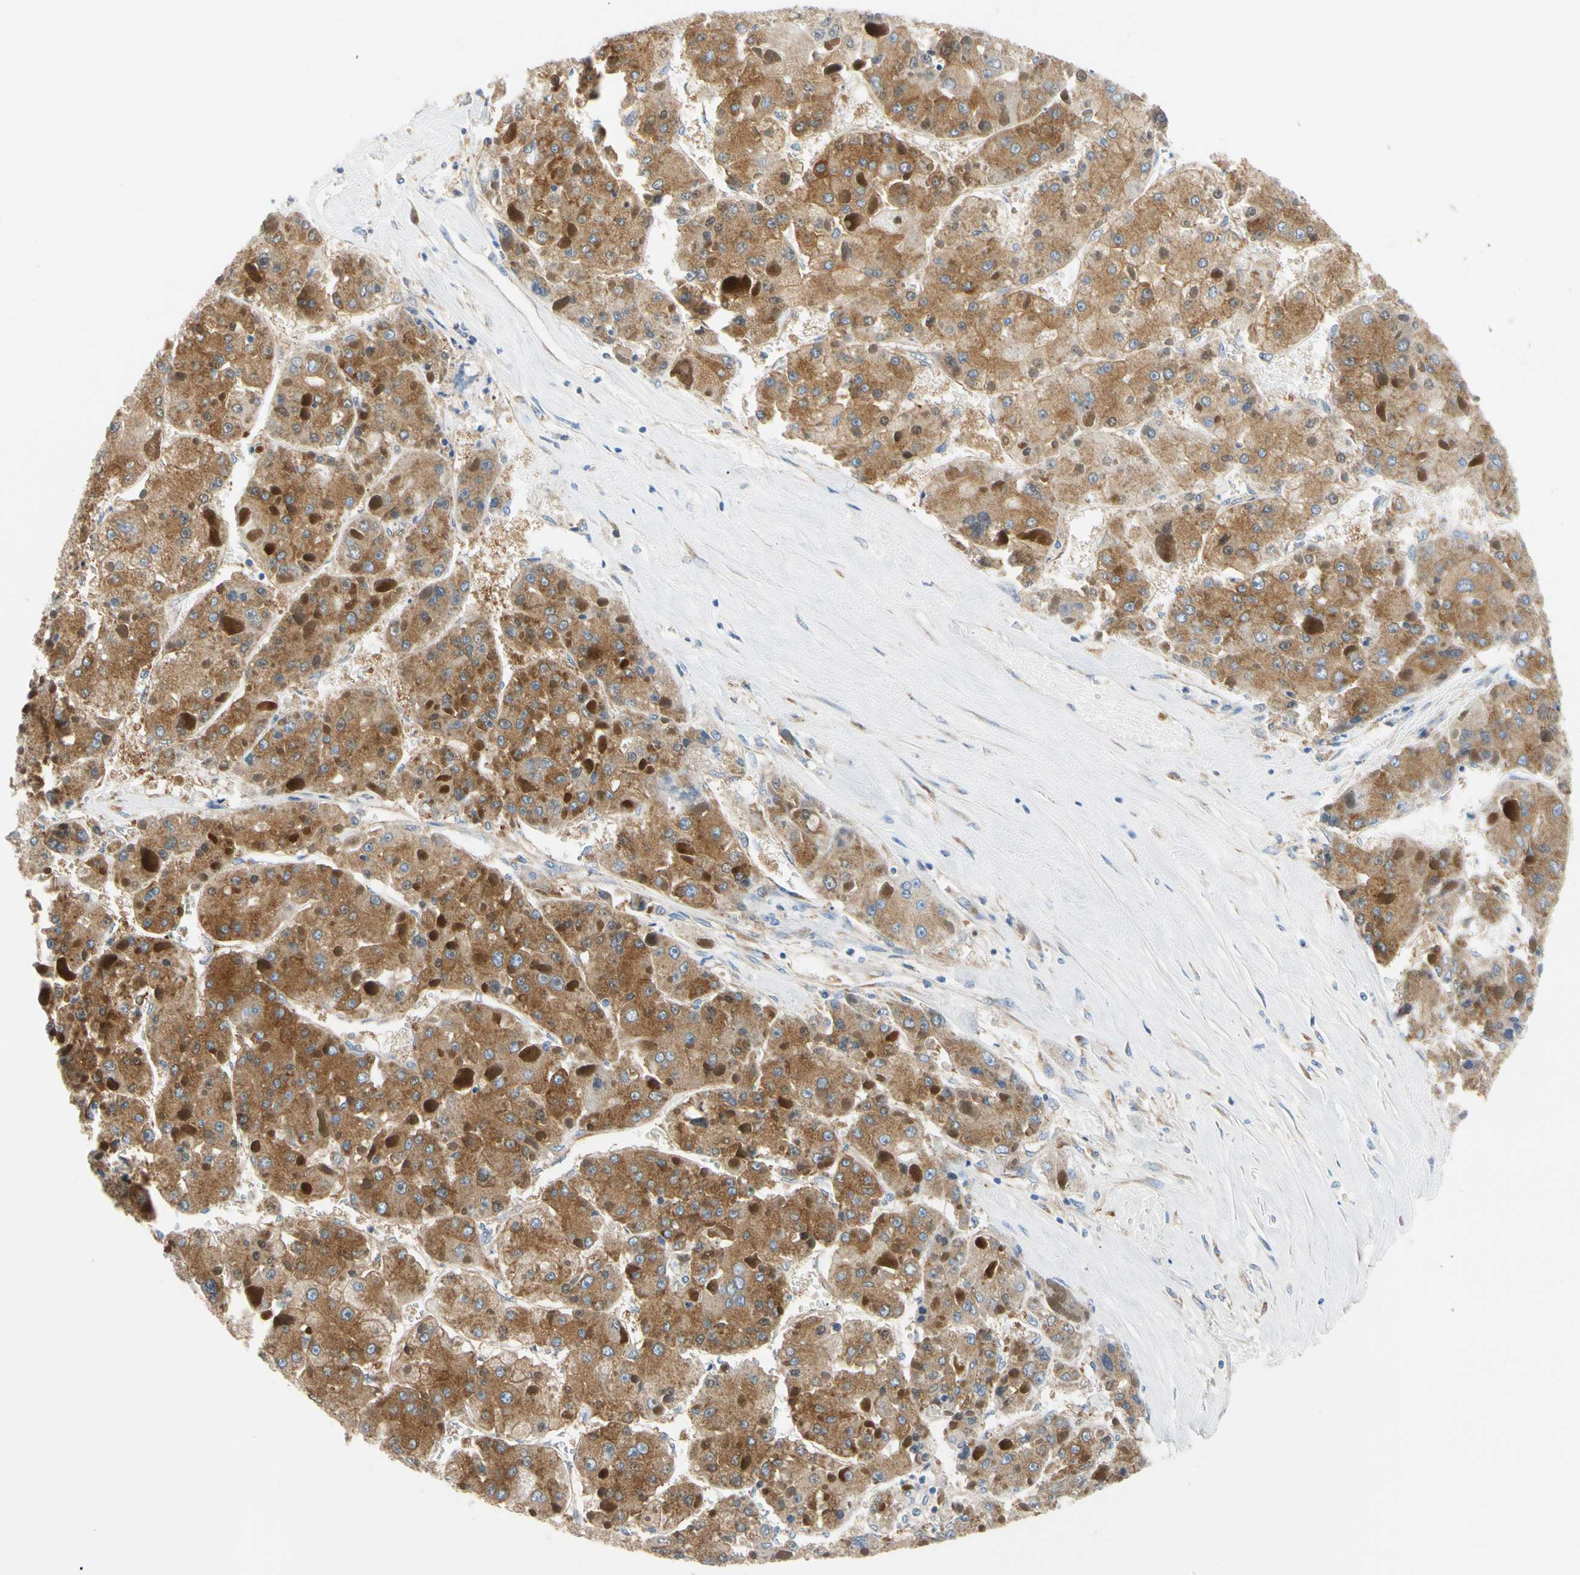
{"staining": {"intensity": "strong", "quantity": ">75%", "location": "cytoplasmic/membranous"}, "tissue": "liver cancer", "cell_type": "Tumor cells", "image_type": "cancer", "snomed": [{"axis": "morphology", "description": "Carcinoma, Hepatocellular, NOS"}, {"axis": "topography", "description": "Liver"}], "caption": "Protein staining by immunohistochemistry displays strong cytoplasmic/membranous staining in about >75% of tumor cells in hepatocellular carcinoma (liver). The protein is shown in brown color, while the nuclei are stained blue.", "gene": "GPHN", "patient": {"sex": "female", "age": 73}}